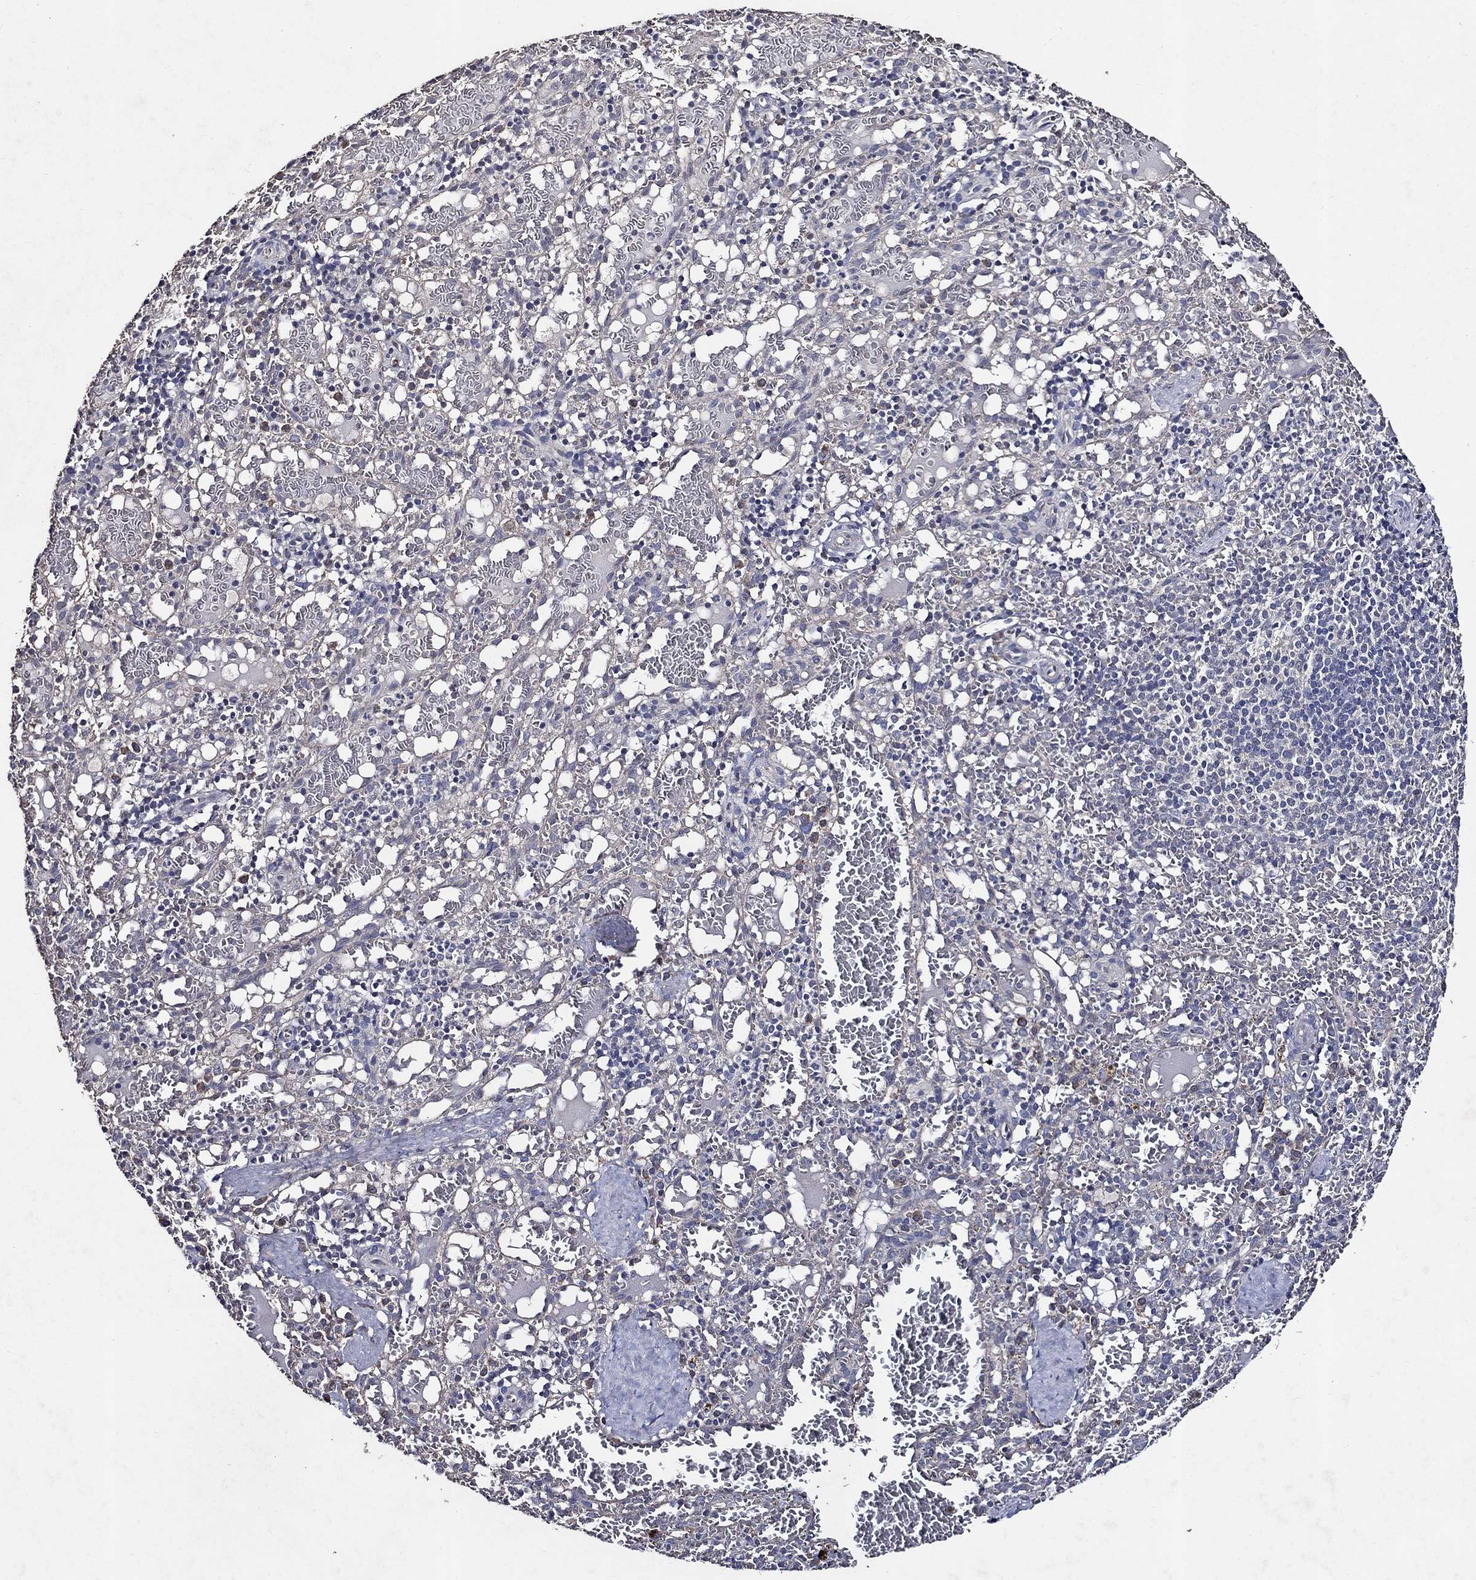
{"staining": {"intensity": "moderate", "quantity": "<25%", "location": "cytoplasmic/membranous"}, "tissue": "spleen", "cell_type": "Cells in red pulp", "image_type": "normal", "snomed": [{"axis": "morphology", "description": "Normal tissue, NOS"}, {"axis": "topography", "description": "Spleen"}], "caption": "Approximately <25% of cells in red pulp in normal spleen reveal moderate cytoplasmic/membranous protein staining as visualized by brown immunohistochemical staining.", "gene": "HAP1", "patient": {"sex": "male", "age": 11}}